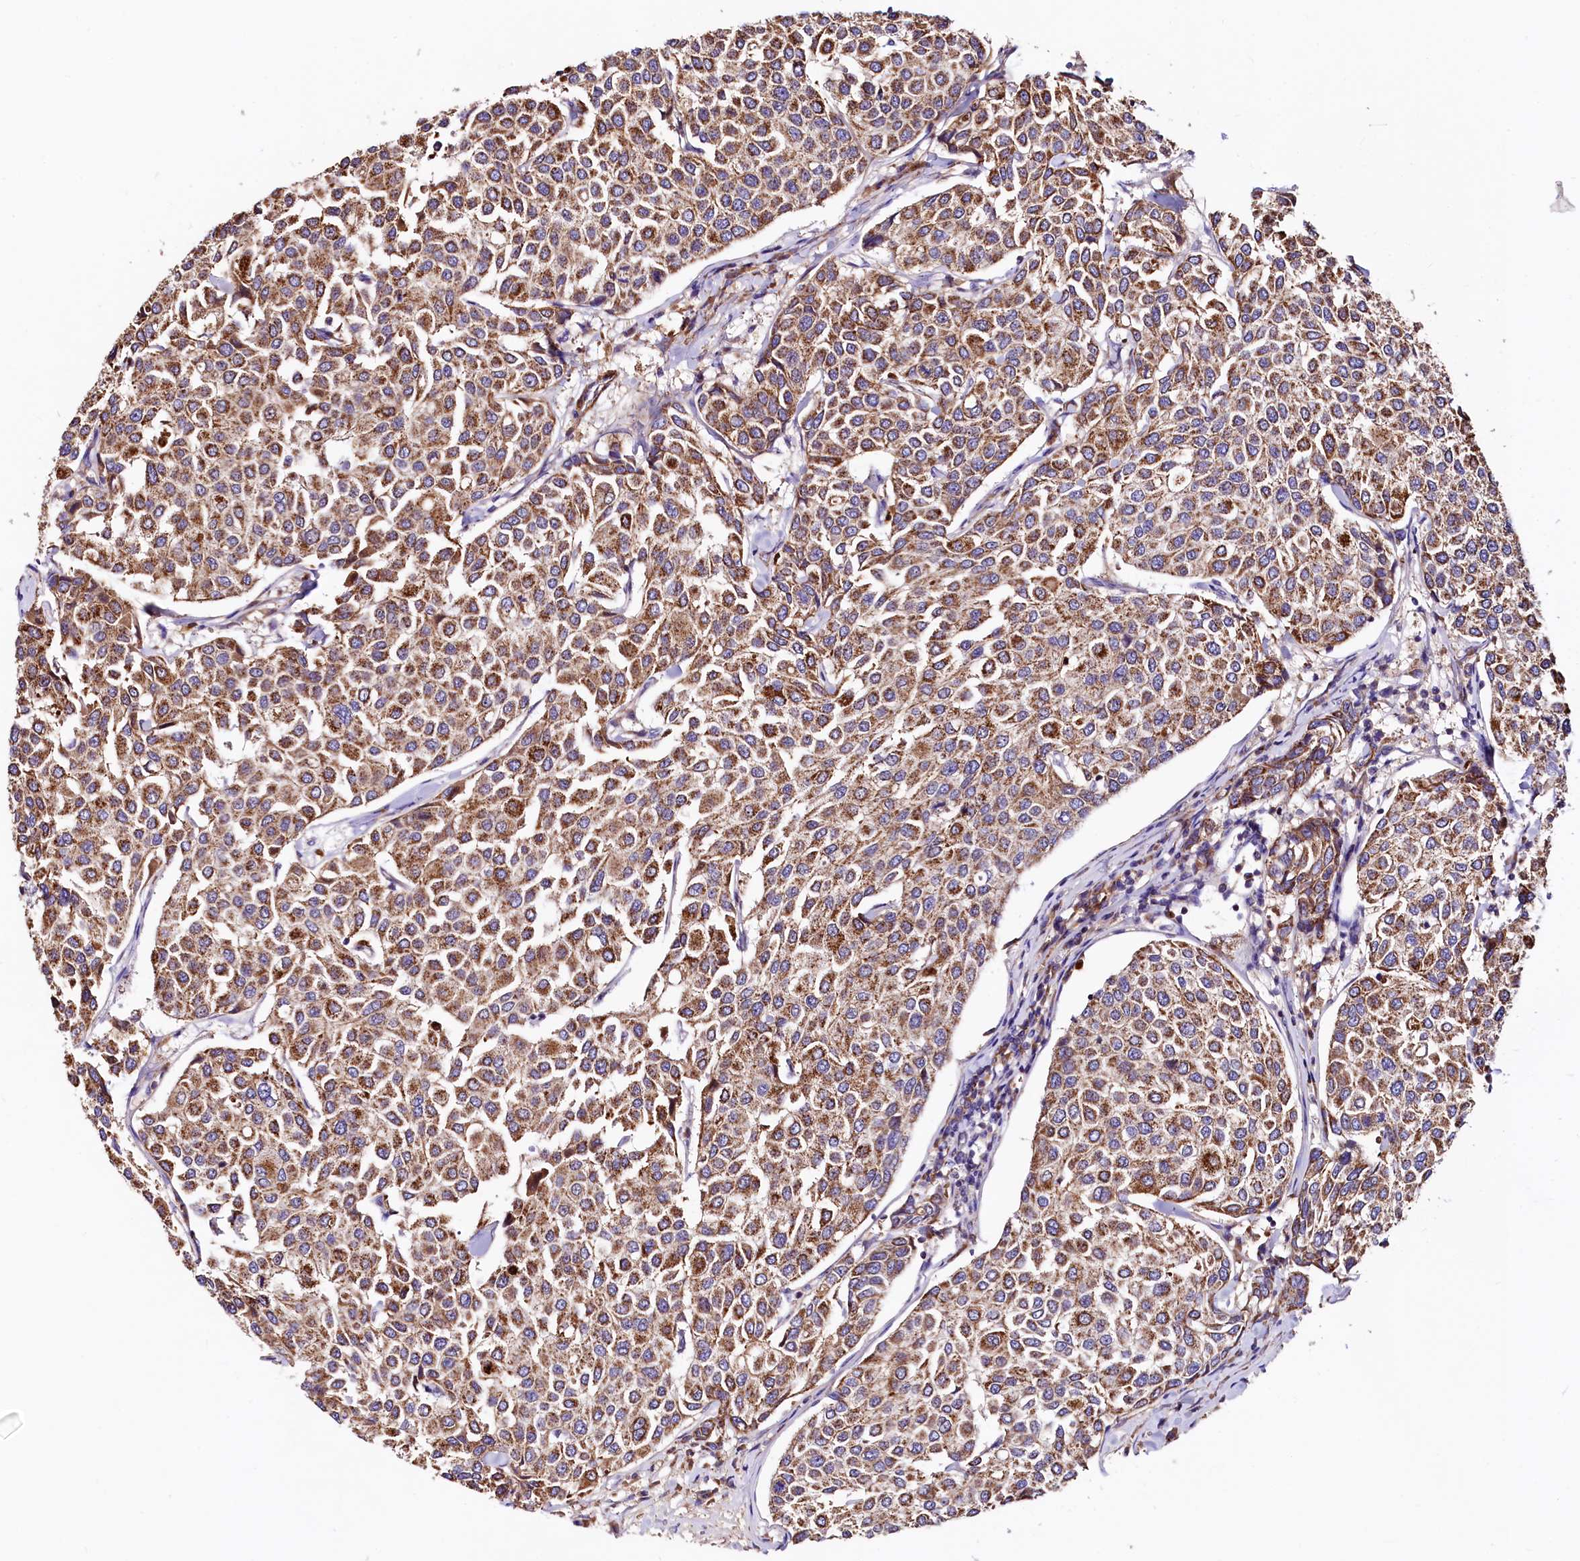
{"staining": {"intensity": "moderate", "quantity": ">75%", "location": "cytoplasmic/membranous"}, "tissue": "breast cancer", "cell_type": "Tumor cells", "image_type": "cancer", "snomed": [{"axis": "morphology", "description": "Duct carcinoma"}, {"axis": "topography", "description": "Breast"}], "caption": "This is an image of IHC staining of intraductal carcinoma (breast), which shows moderate positivity in the cytoplasmic/membranous of tumor cells.", "gene": "CIAO3", "patient": {"sex": "female", "age": 55}}